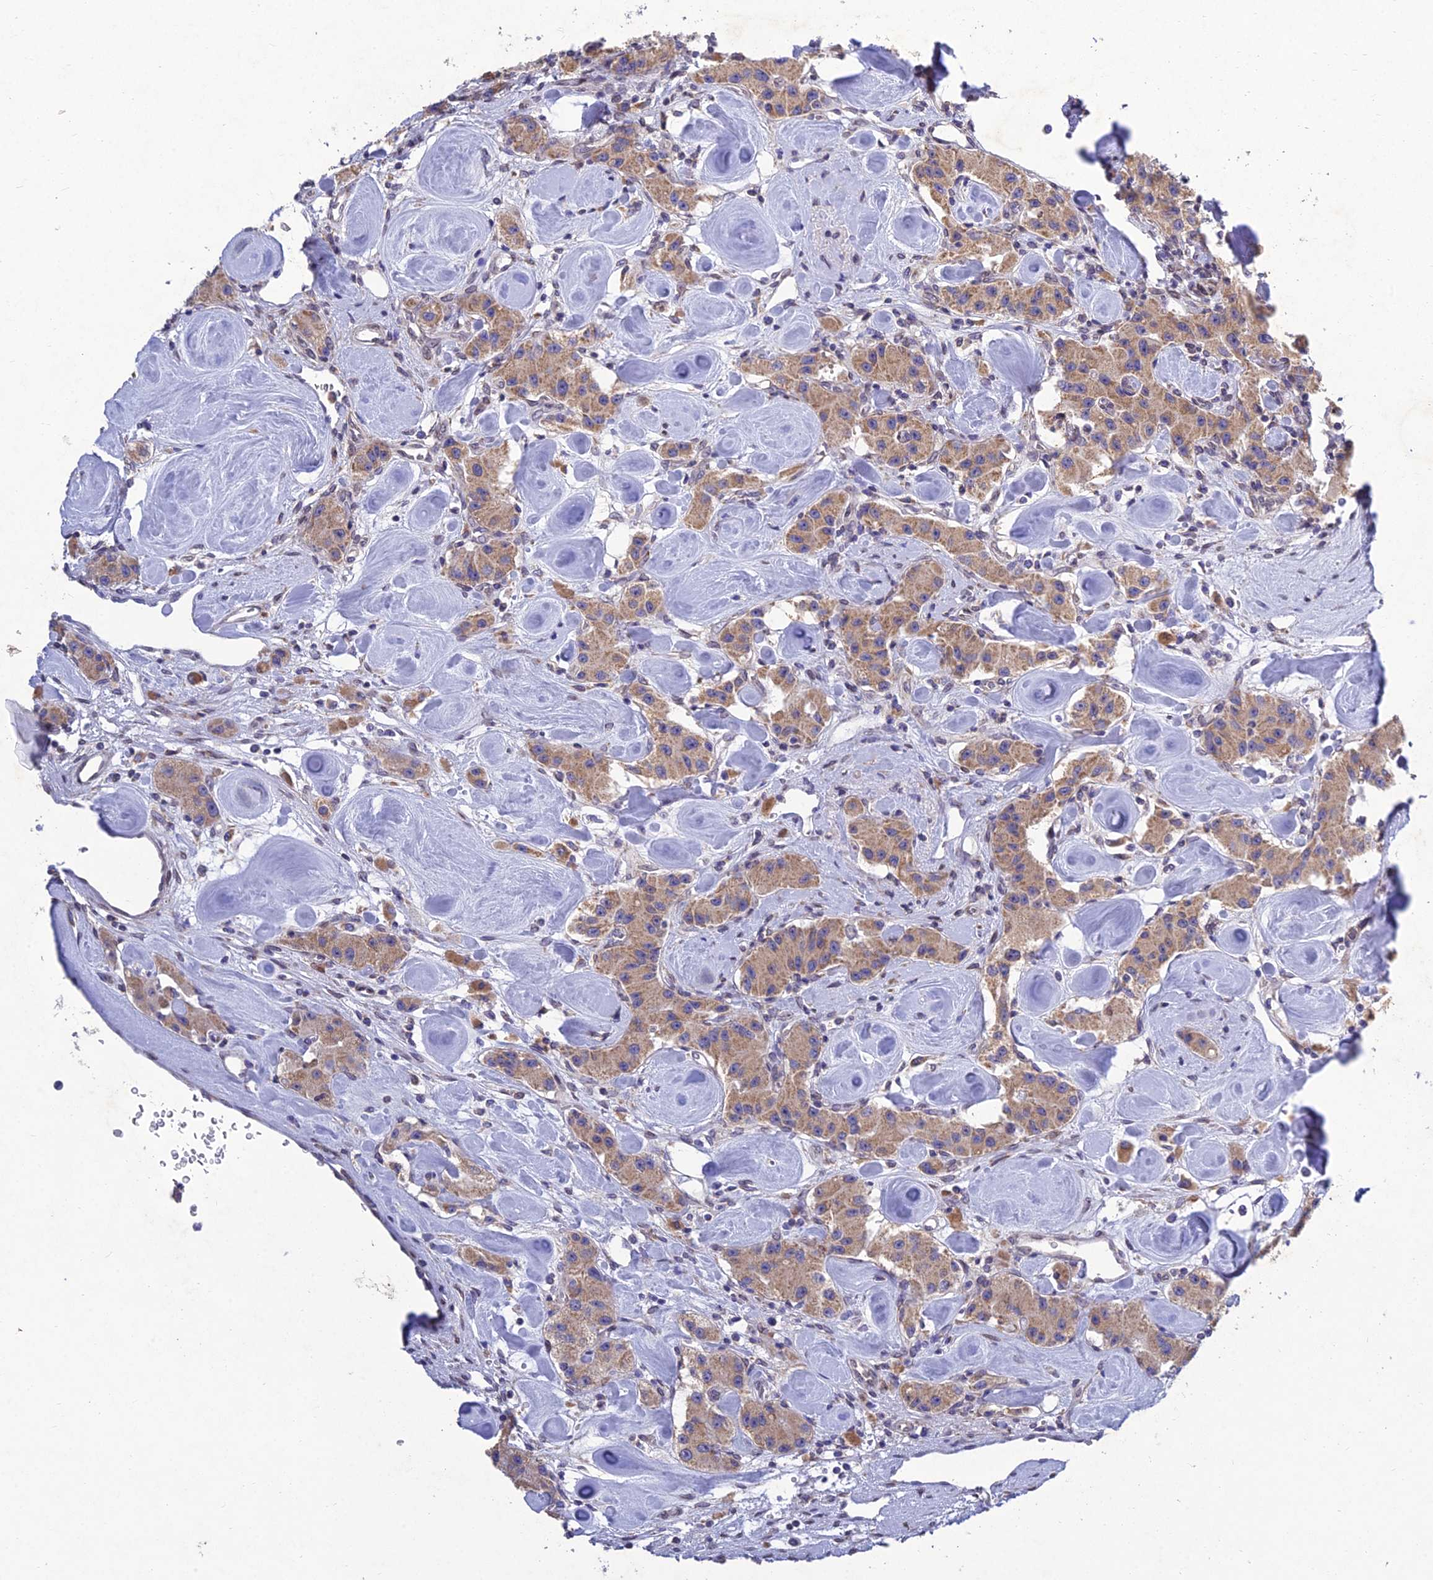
{"staining": {"intensity": "moderate", "quantity": ">75%", "location": "cytoplasmic/membranous"}, "tissue": "carcinoid", "cell_type": "Tumor cells", "image_type": "cancer", "snomed": [{"axis": "morphology", "description": "Carcinoid, malignant, NOS"}, {"axis": "topography", "description": "Pancreas"}], "caption": "The image demonstrates staining of carcinoid (malignant), revealing moderate cytoplasmic/membranous protein positivity (brown color) within tumor cells.", "gene": "MGAT2", "patient": {"sex": "male", "age": 41}}